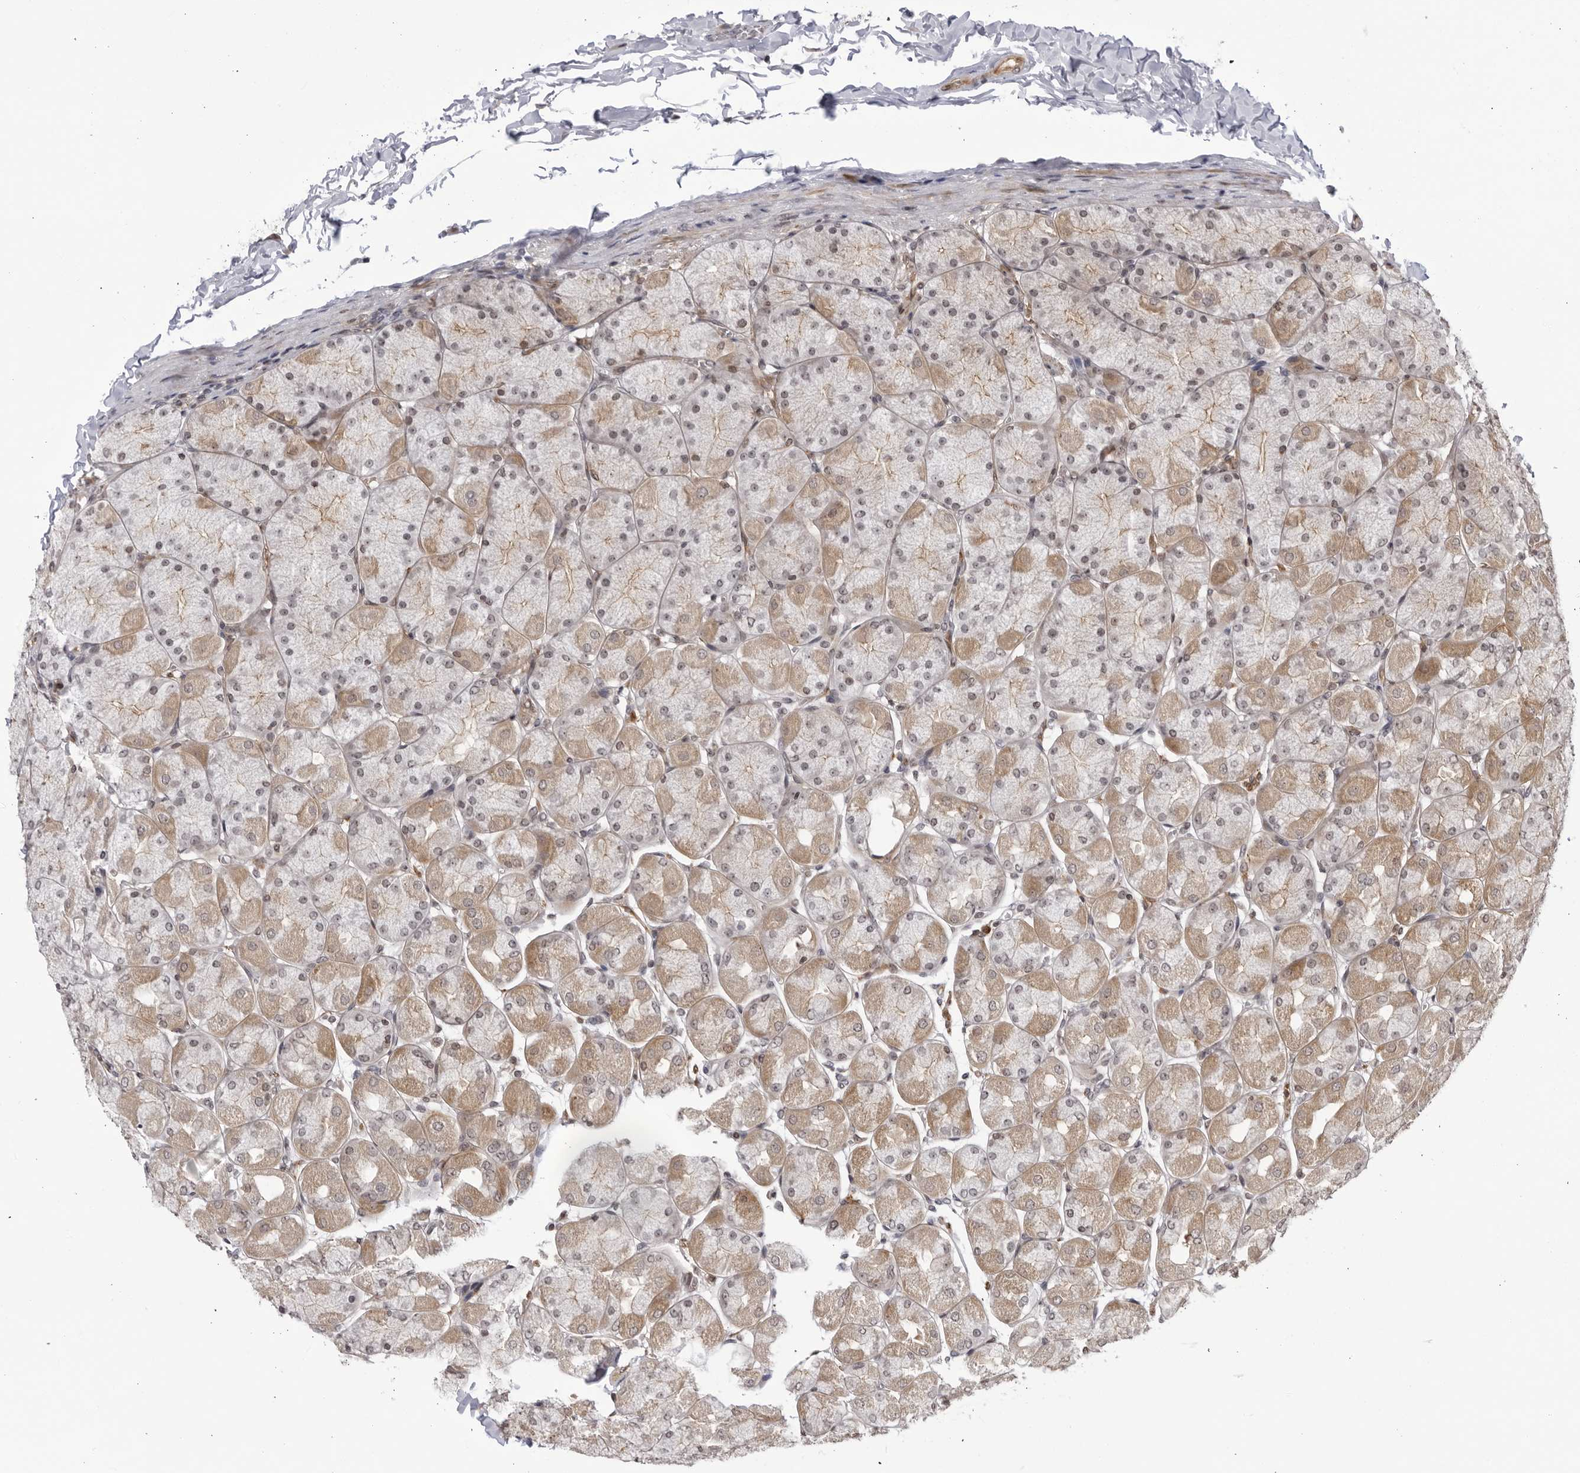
{"staining": {"intensity": "moderate", "quantity": "<25%", "location": "cytoplasmic/membranous"}, "tissue": "stomach", "cell_type": "Glandular cells", "image_type": "normal", "snomed": [{"axis": "morphology", "description": "Normal tissue, NOS"}, {"axis": "topography", "description": "Stomach, upper"}], "caption": "Immunohistochemical staining of unremarkable stomach displays moderate cytoplasmic/membranous protein positivity in approximately <25% of glandular cells. (Stains: DAB in brown, nuclei in blue, Microscopy: brightfield microscopy at high magnification).", "gene": "CNBD1", "patient": {"sex": "female", "age": 56}}